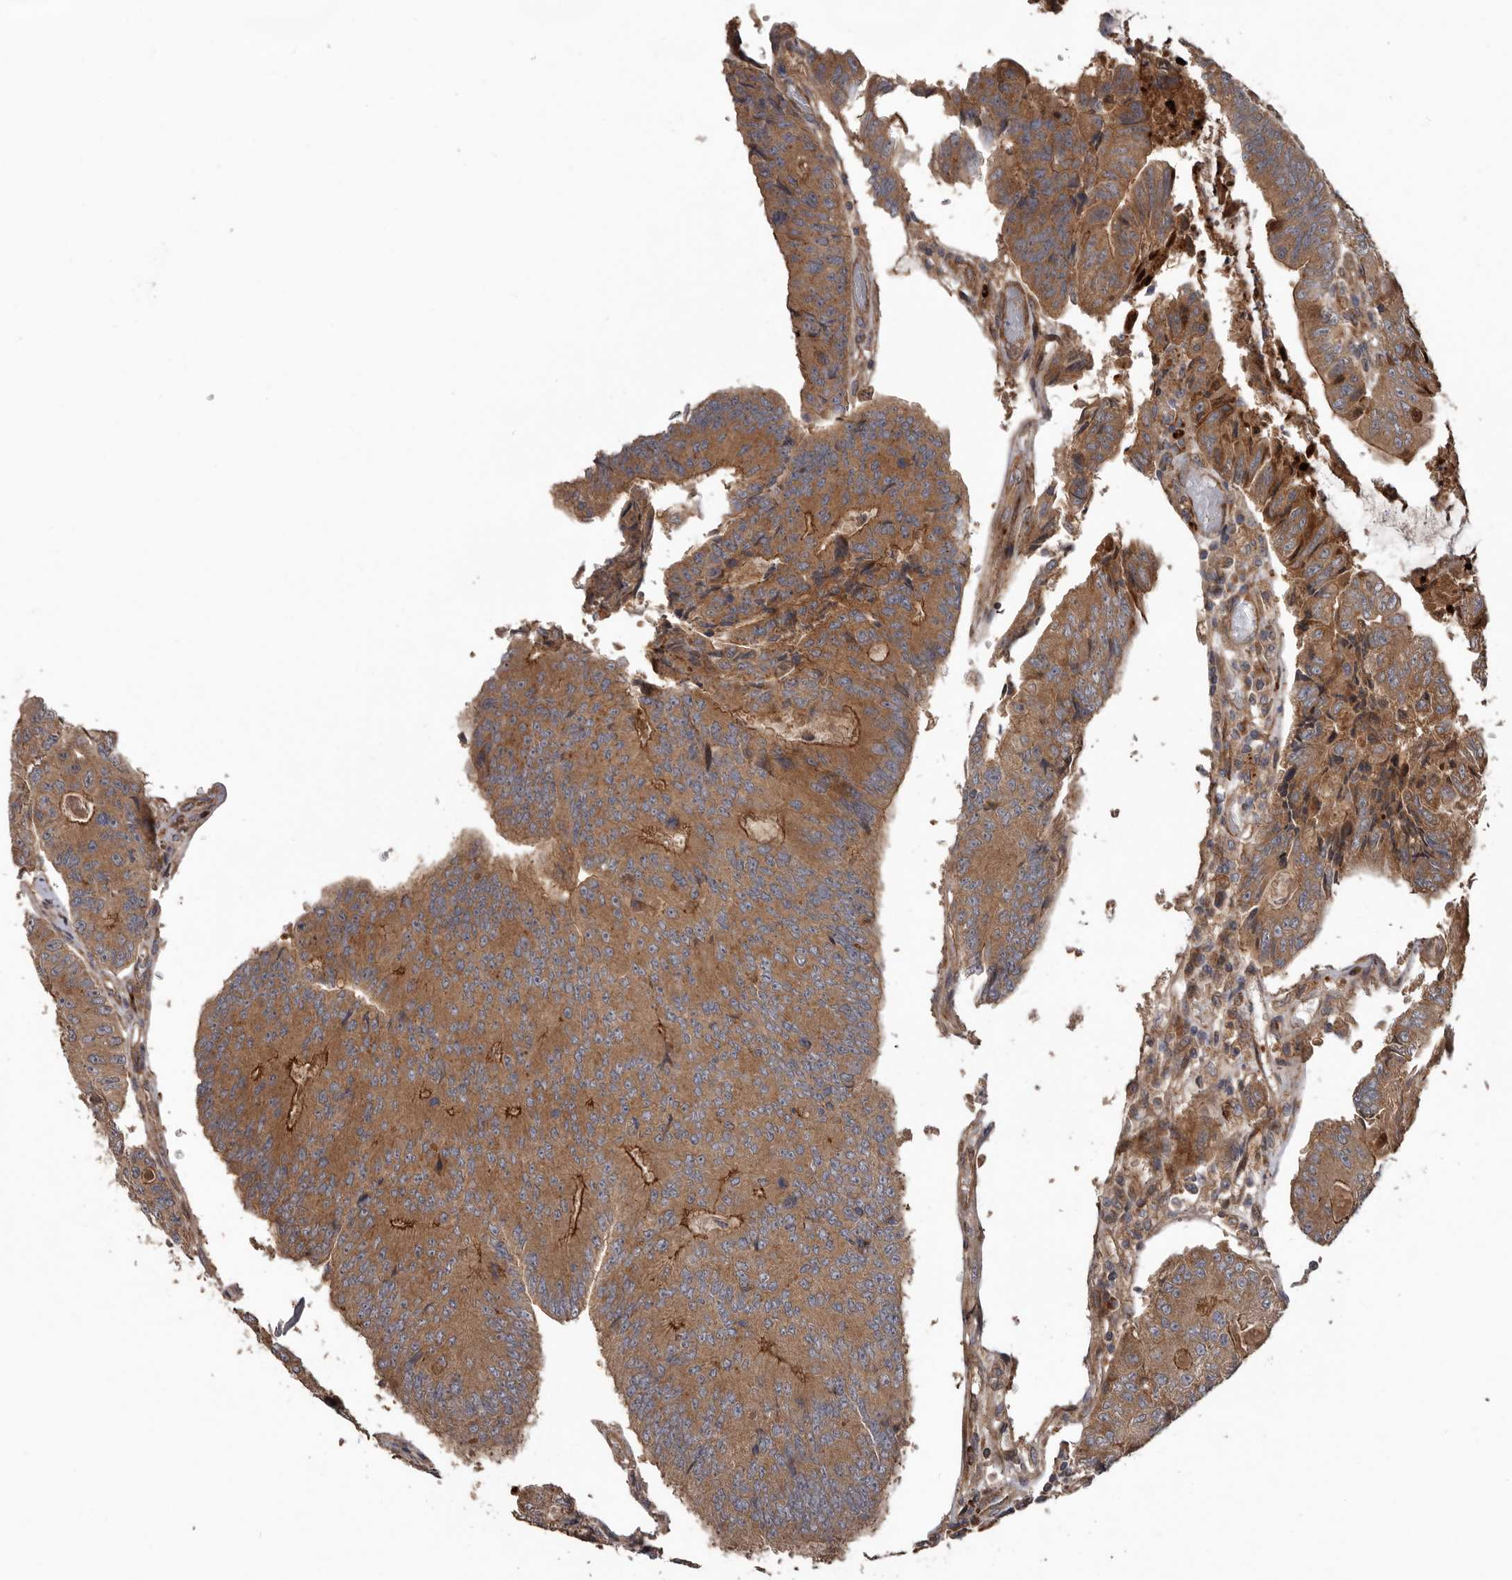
{"staining": {"intensity": "moderate", "quantity": ">75%", "location": "cytoplasmic/membranous"}, "tissue": "colorectal cancer", "cell_type": "Tumor cells", "image_type": "cancer", "snomed": [{"axis": "morphology", "description": "Adenocarcinoma, NOS"}, {"axis": "topography", "description": "Colon"}], "caption": "Protein expression analysis of human colorectal adenocarcinoma reveals moderate cytoplasmic/membranous staining in about >75% of tumor cells. The protein is shown in brown color, while the nuclei are stained blue.", "gene": "ARHGEF5", "patient": {"sex": "female", "age": 67}}